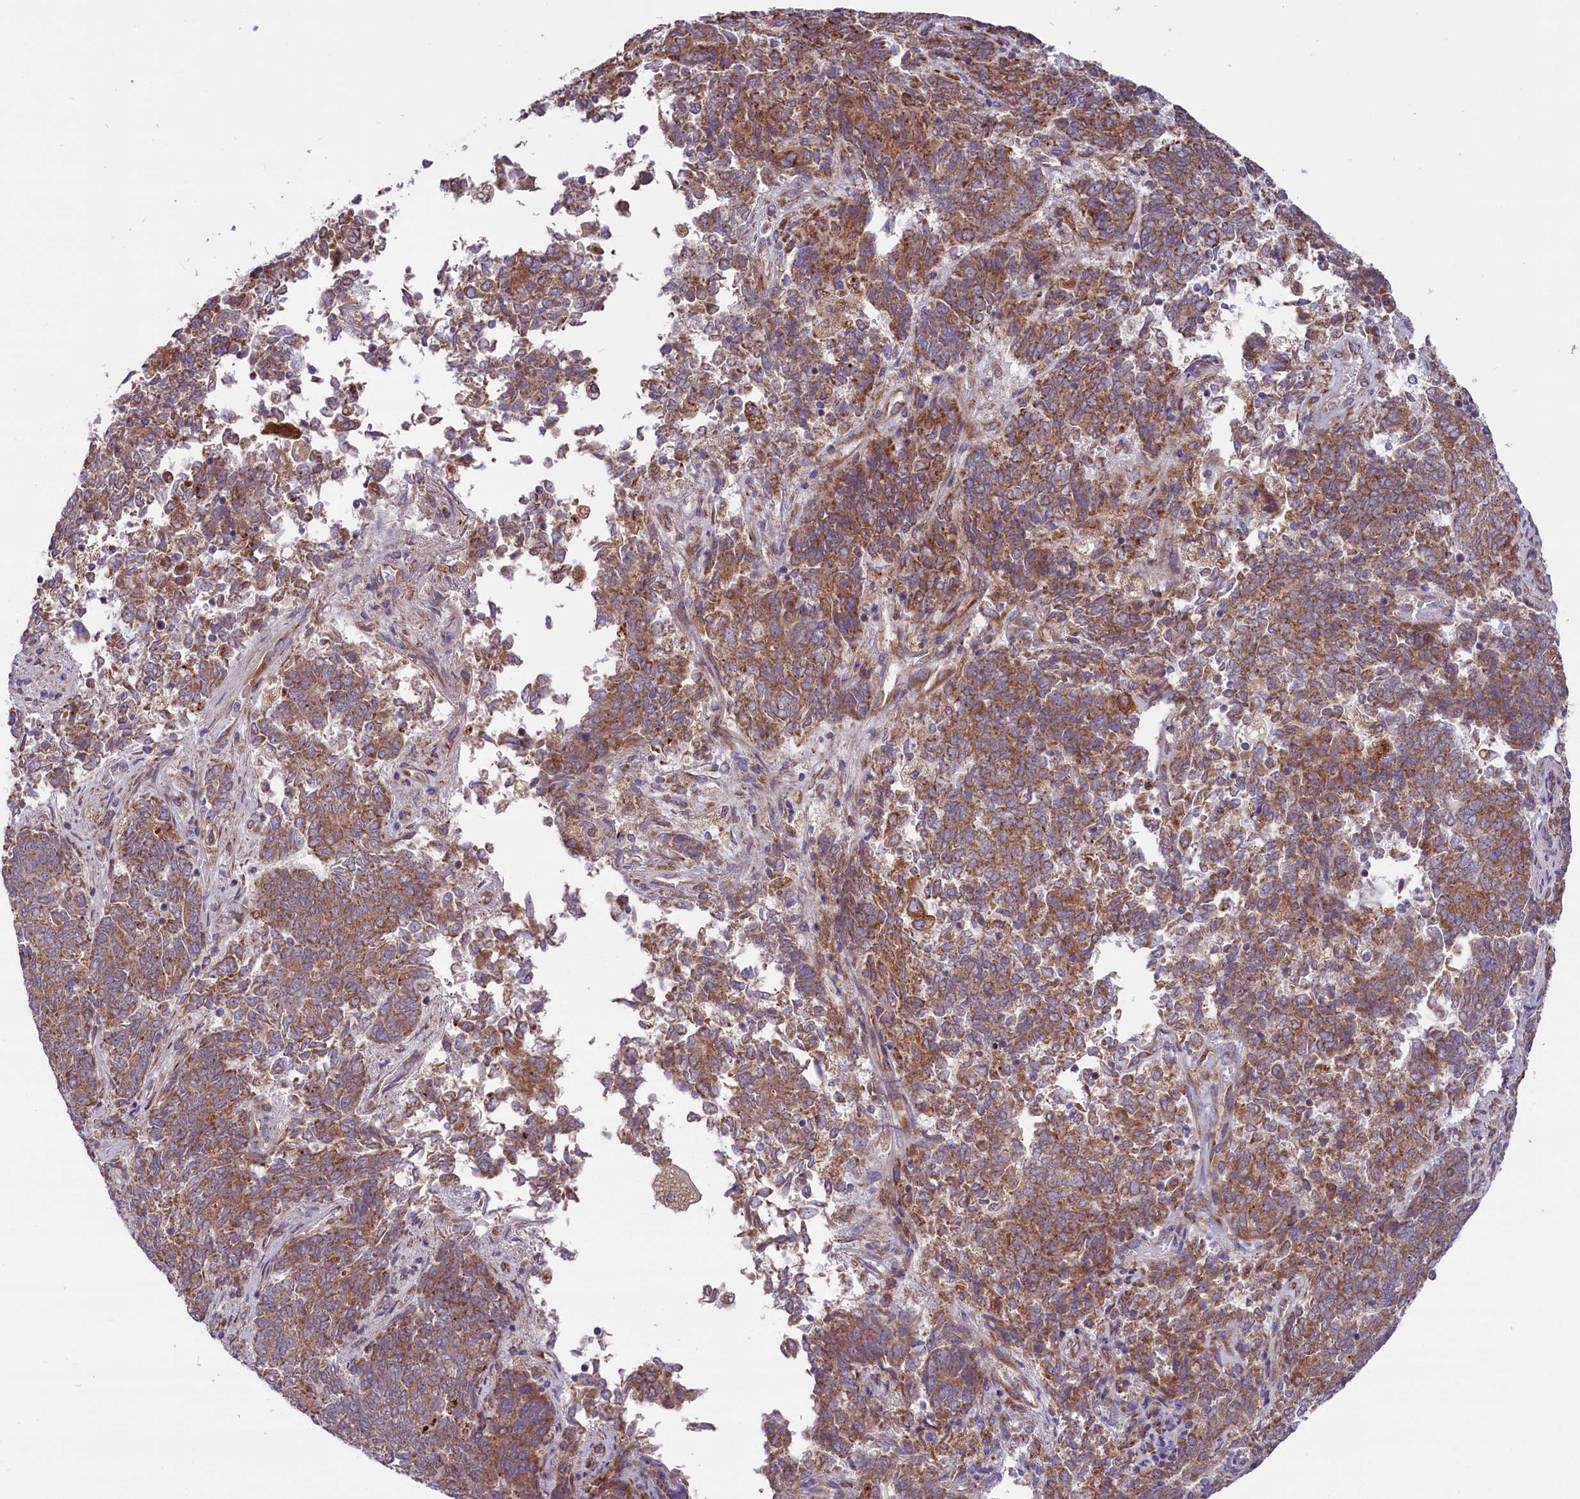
{"staining": {"intensity": "moderate", "quantity": ">75%", "location": "cytoplasmic/membranous"}, "tissue": "endometrial cancer", "cell_type": "Tumor cells", "image_type": "cancer", "snomed": [{"axis": "morphology", "description": "Adenocarcinoma, NOS"}, {"axis": "topography", "description": "Endometrium"}], "caption": "Endometrial adenocarcinoma stained with DAB (3,3'-diaminobenzidine) immunohistochemistry (IHC) displays medium levels of moderate cytoplasmic/membranous expression in about >75% of tumor cells.", "gene": "PTPRU", "patient": {"sex": "female", "age": 80}}